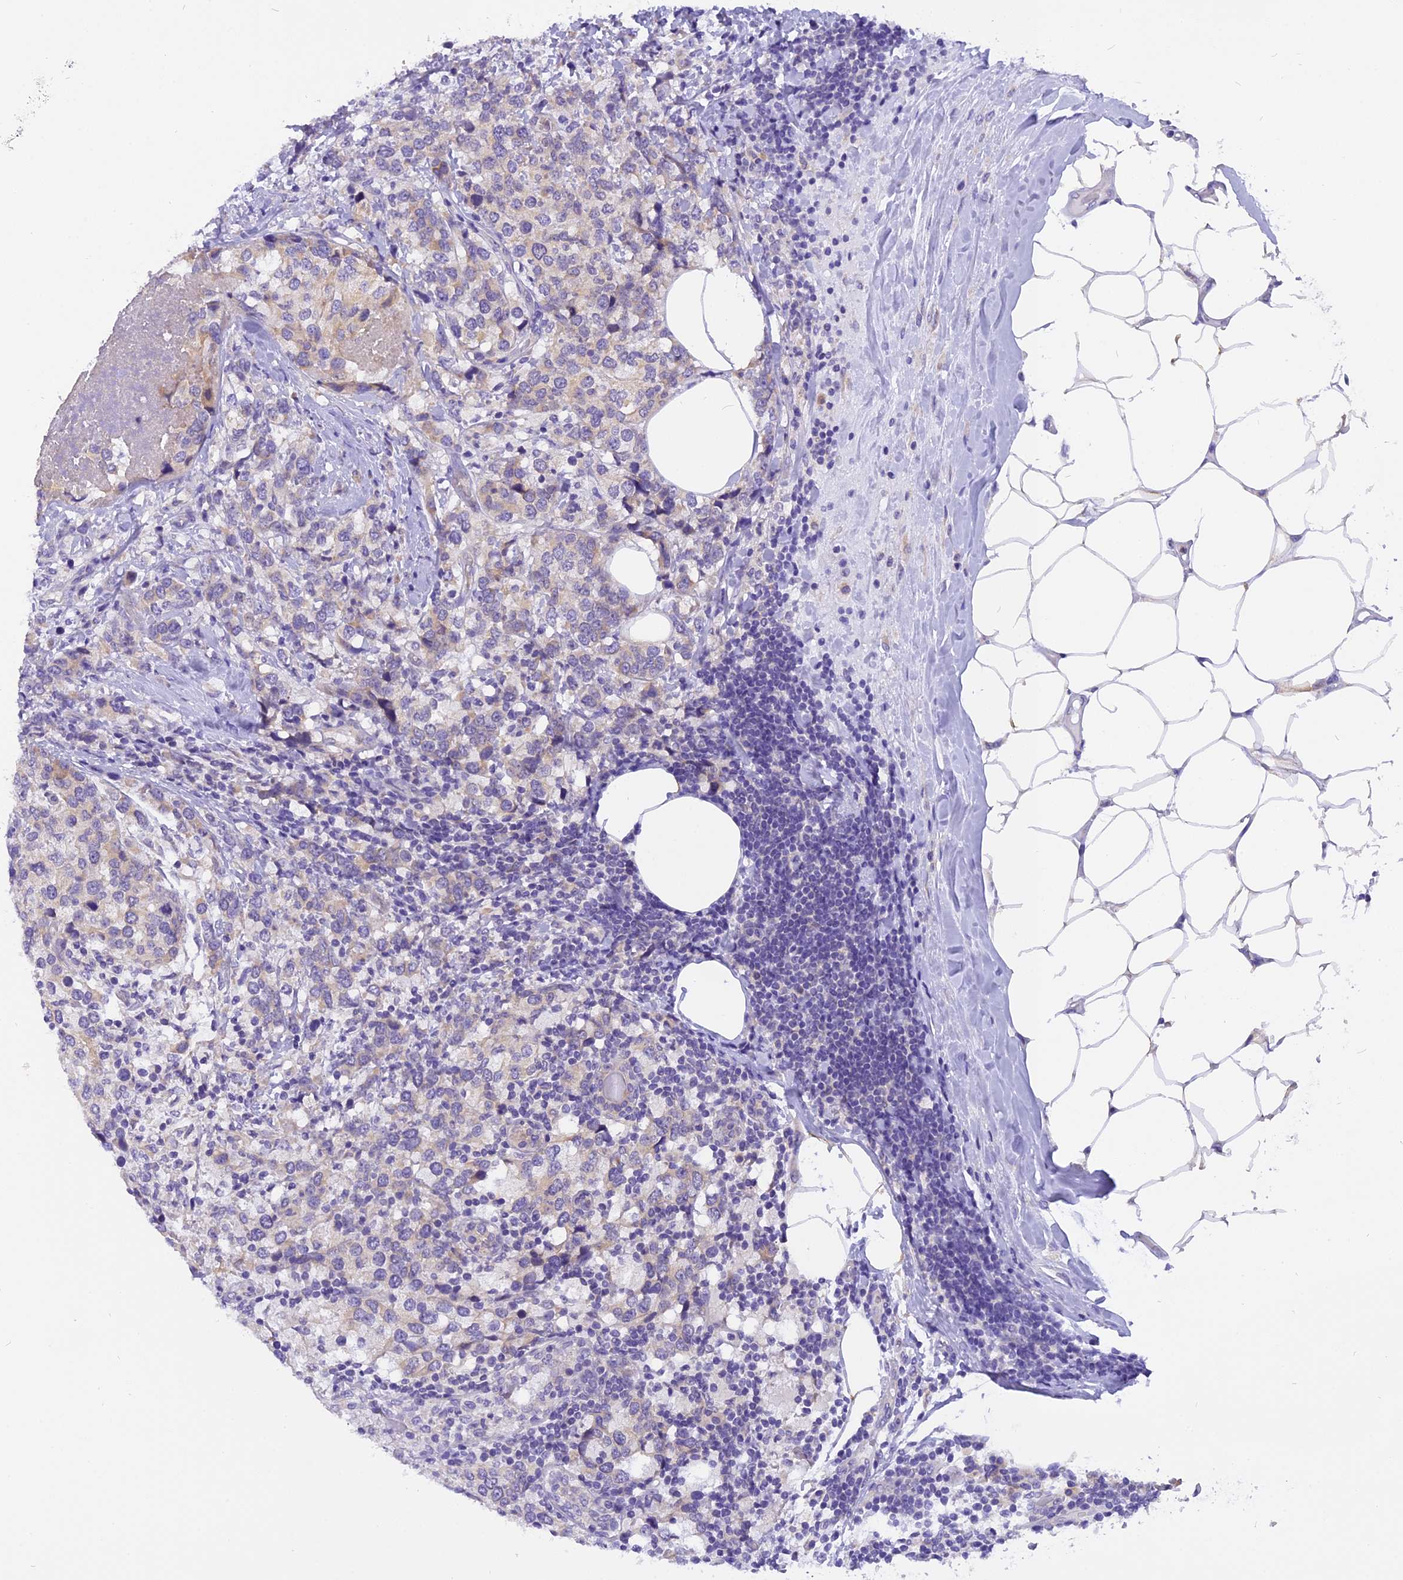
{"staining": {"intensity": "weak", "quantity": "<25%", "location": "cytoplasmic/membranous"}, "tissue": "breast cancer", "cell_type": "Tumor cells", "image_type": "cancer", "snomed": [{"axis": "morphology", "description": "Lobular carcinoma"}, {"axis": "topography", "description": "Breast"}], "caption": "Immunohistochemistry photomicrograph of neoplastic tissue: lobular carcinoma (breast) stained with DAB (3,3'-diaminobenzidine) reveals no significant protein positivity in tumor cells.", "gene": "TRIM3", "patient": {"sex": "female", "age": 59}}